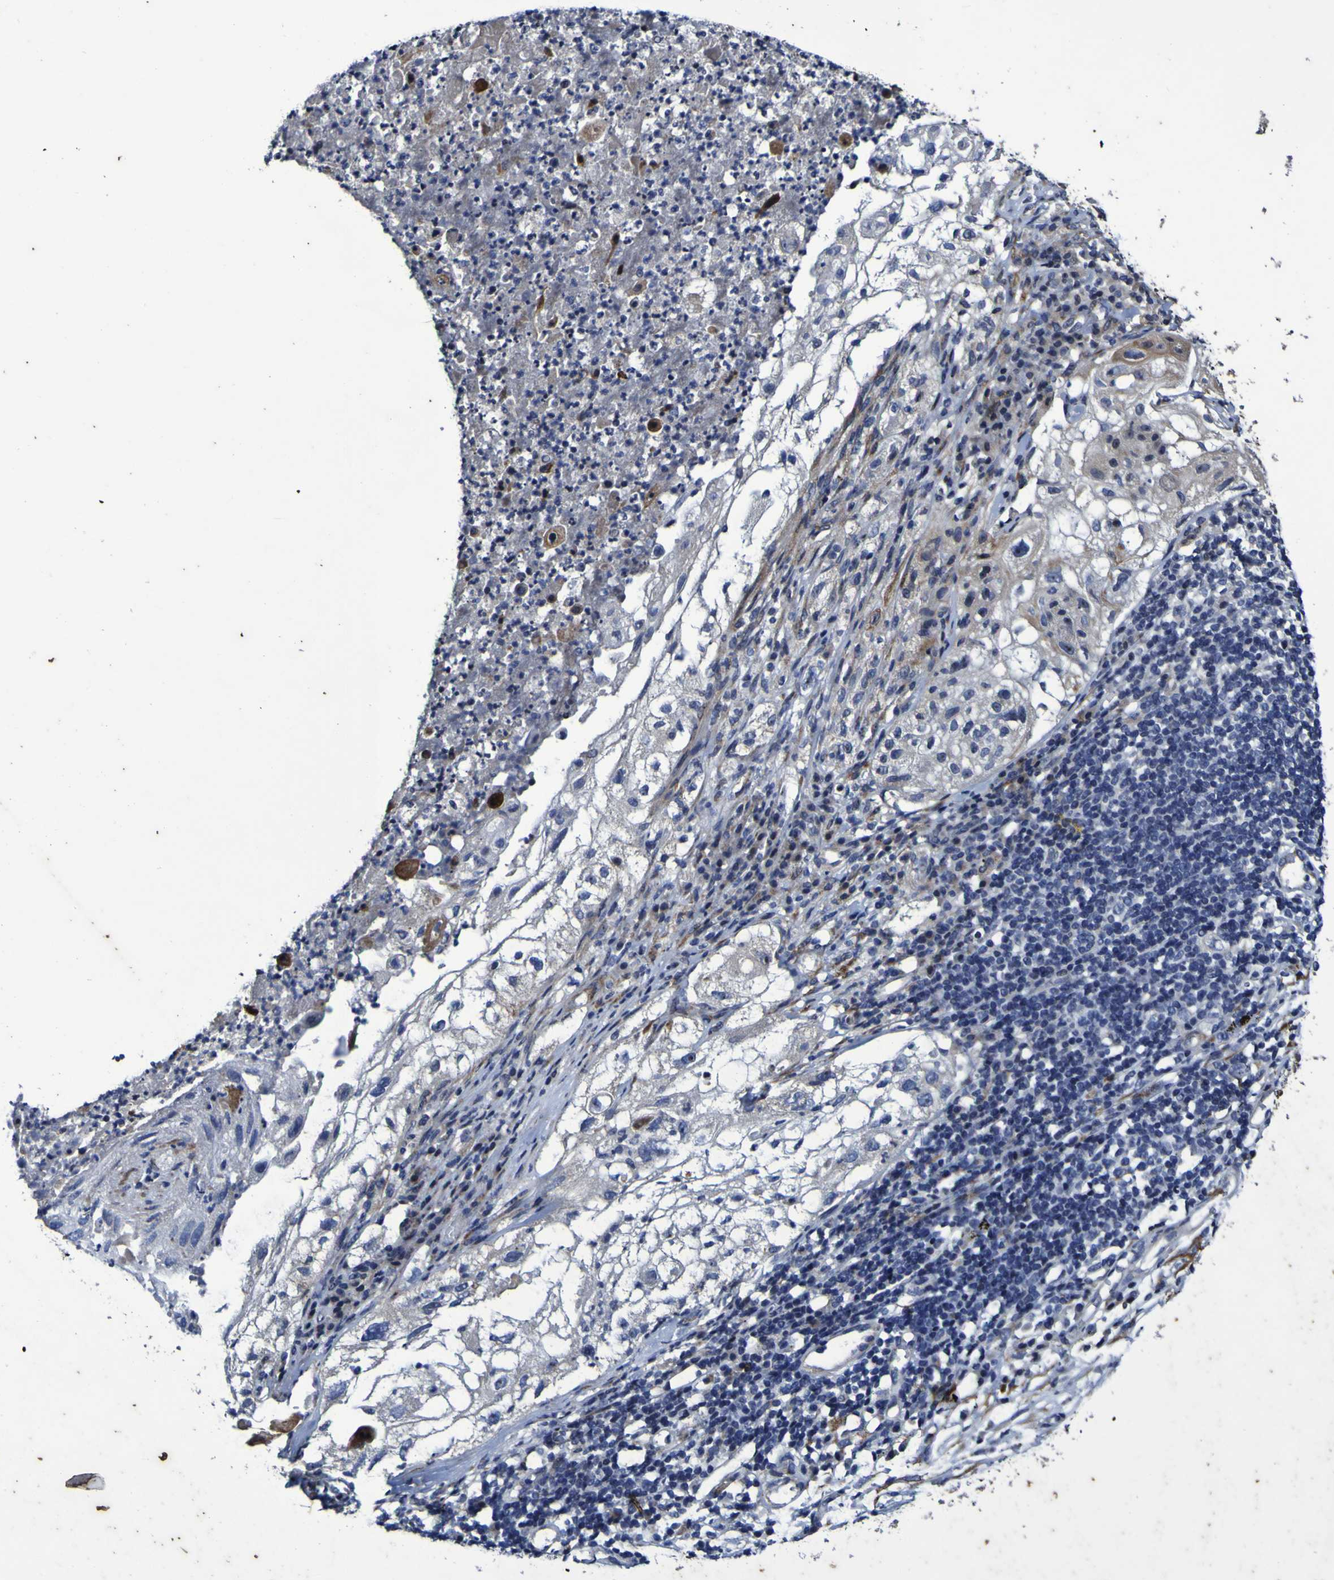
{"staining": {"intensity": "negative", "quantity": "none", "location": "none"}, "tissue": "lung cancer", "cell_type": "Tumor cells", "image_type": "cancer", "snomed": [{"axis": "morphology", "description": "Inflammation, NOS"}, {"axis": "morphology", "description": "Squamous cell carcinoma, NOS"}, {"axis": "topography", "description": "Lymph node"}, {"axis": "topography", "description": "Soft tissue"}, {"axis": "topography", "description": "Lung"}], "caption": "Tumor cells show no significant protein expression in lung cancer (squamous cell carcinoma).", "gene": "P3H1", "patient": {"sex": "male", "age": 66}}